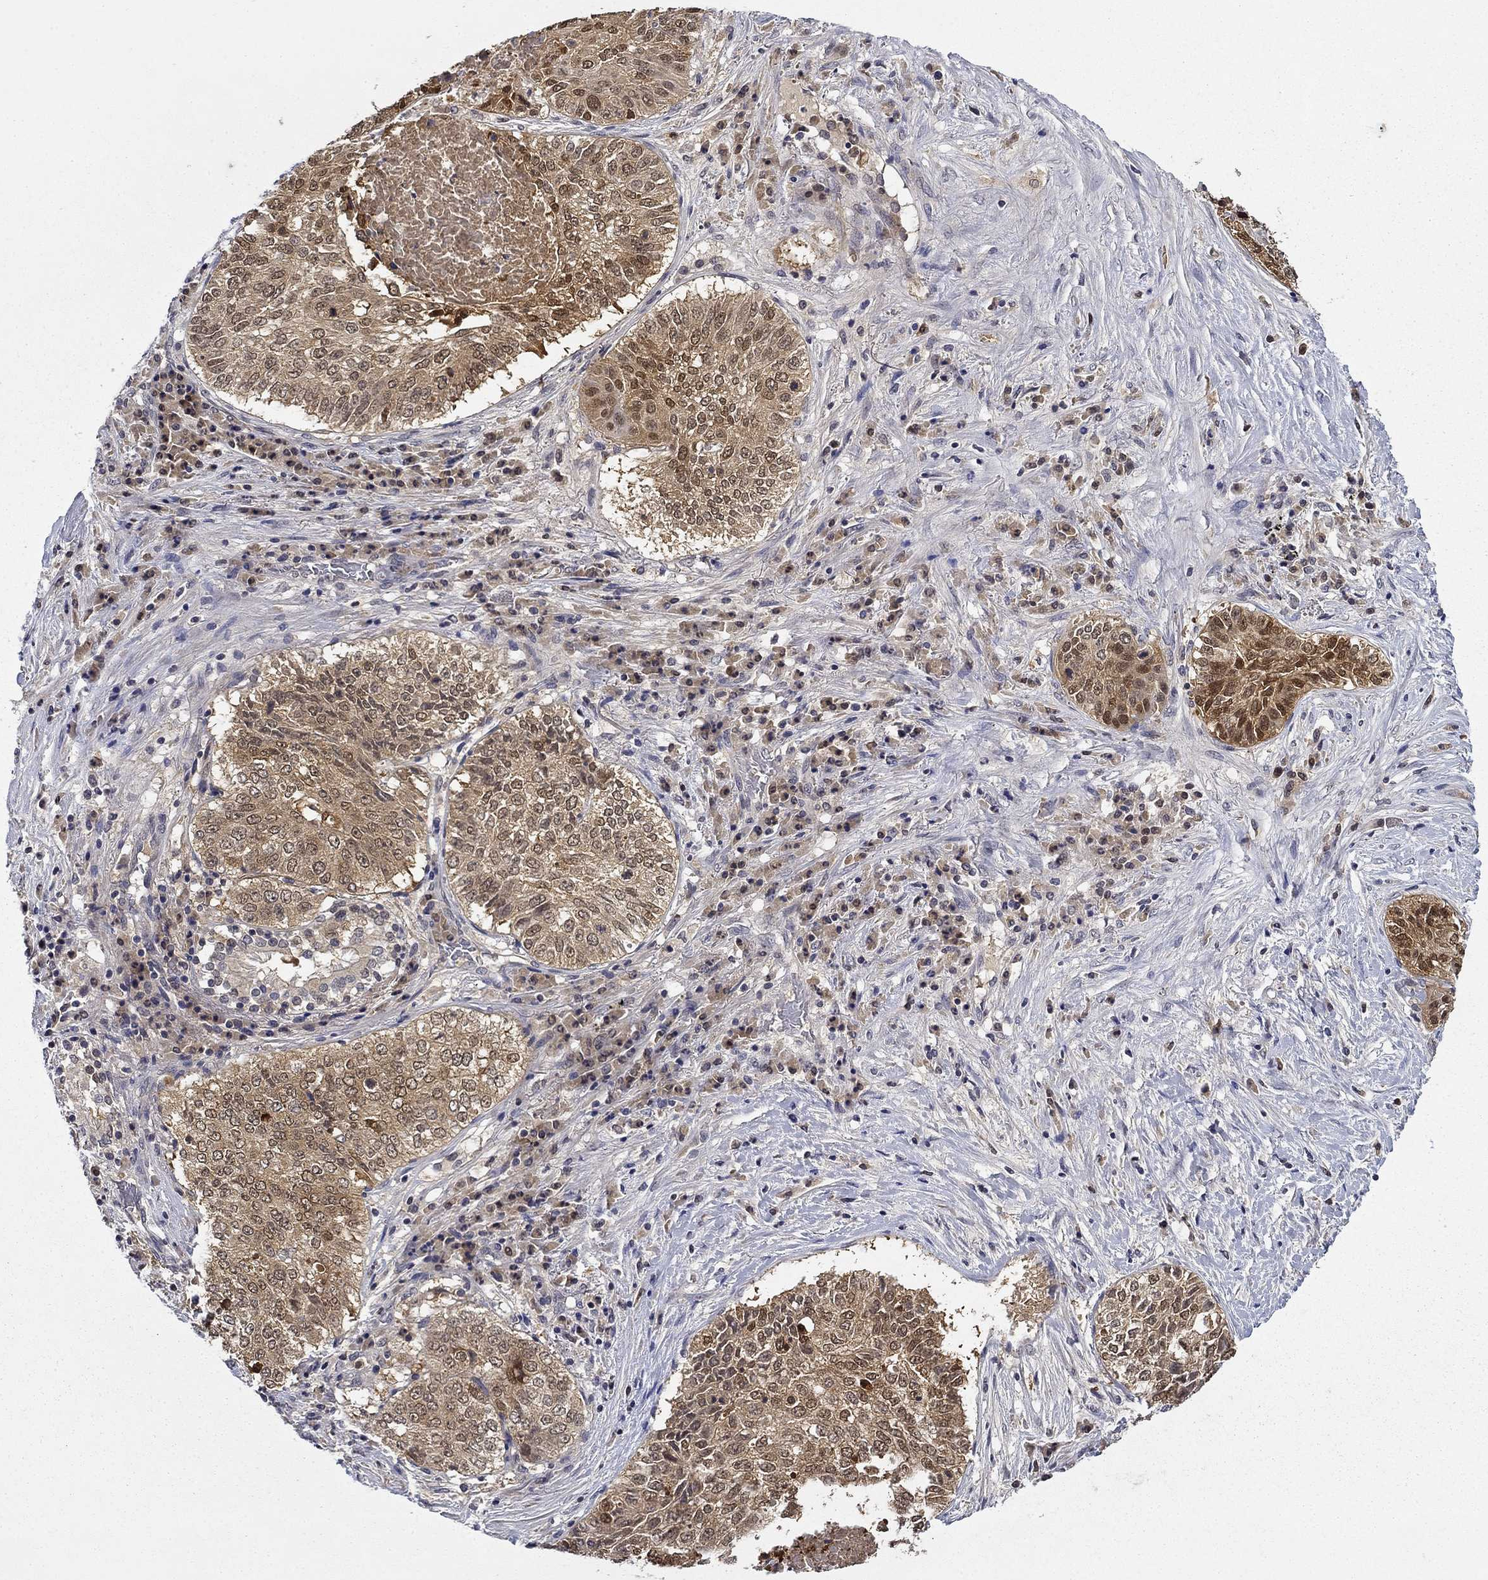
{"staining": {"intensity": "moderate", "quantity": "25%-75%", "location": "cytoplasmic/membranous,nuclear"}, "tissue": "lung cancer", "cell_type": "Tumor cells", "image_type": "cancer", "snomed": [{"axis": "morphology", "description": "Squamous cell carcinoma, NOS"}, {"axis": "topography", "description": "Lung"}], "caption": "Immunohistochemical staining of human squamous cell carcinoma (lung) demonstrates moderate cytoplasmic/membranous and nuclear protein positivity in about 25%-75% of tumor cells.", "gene": "DDTL", "patient": {"sex": "male", "age": 64}}